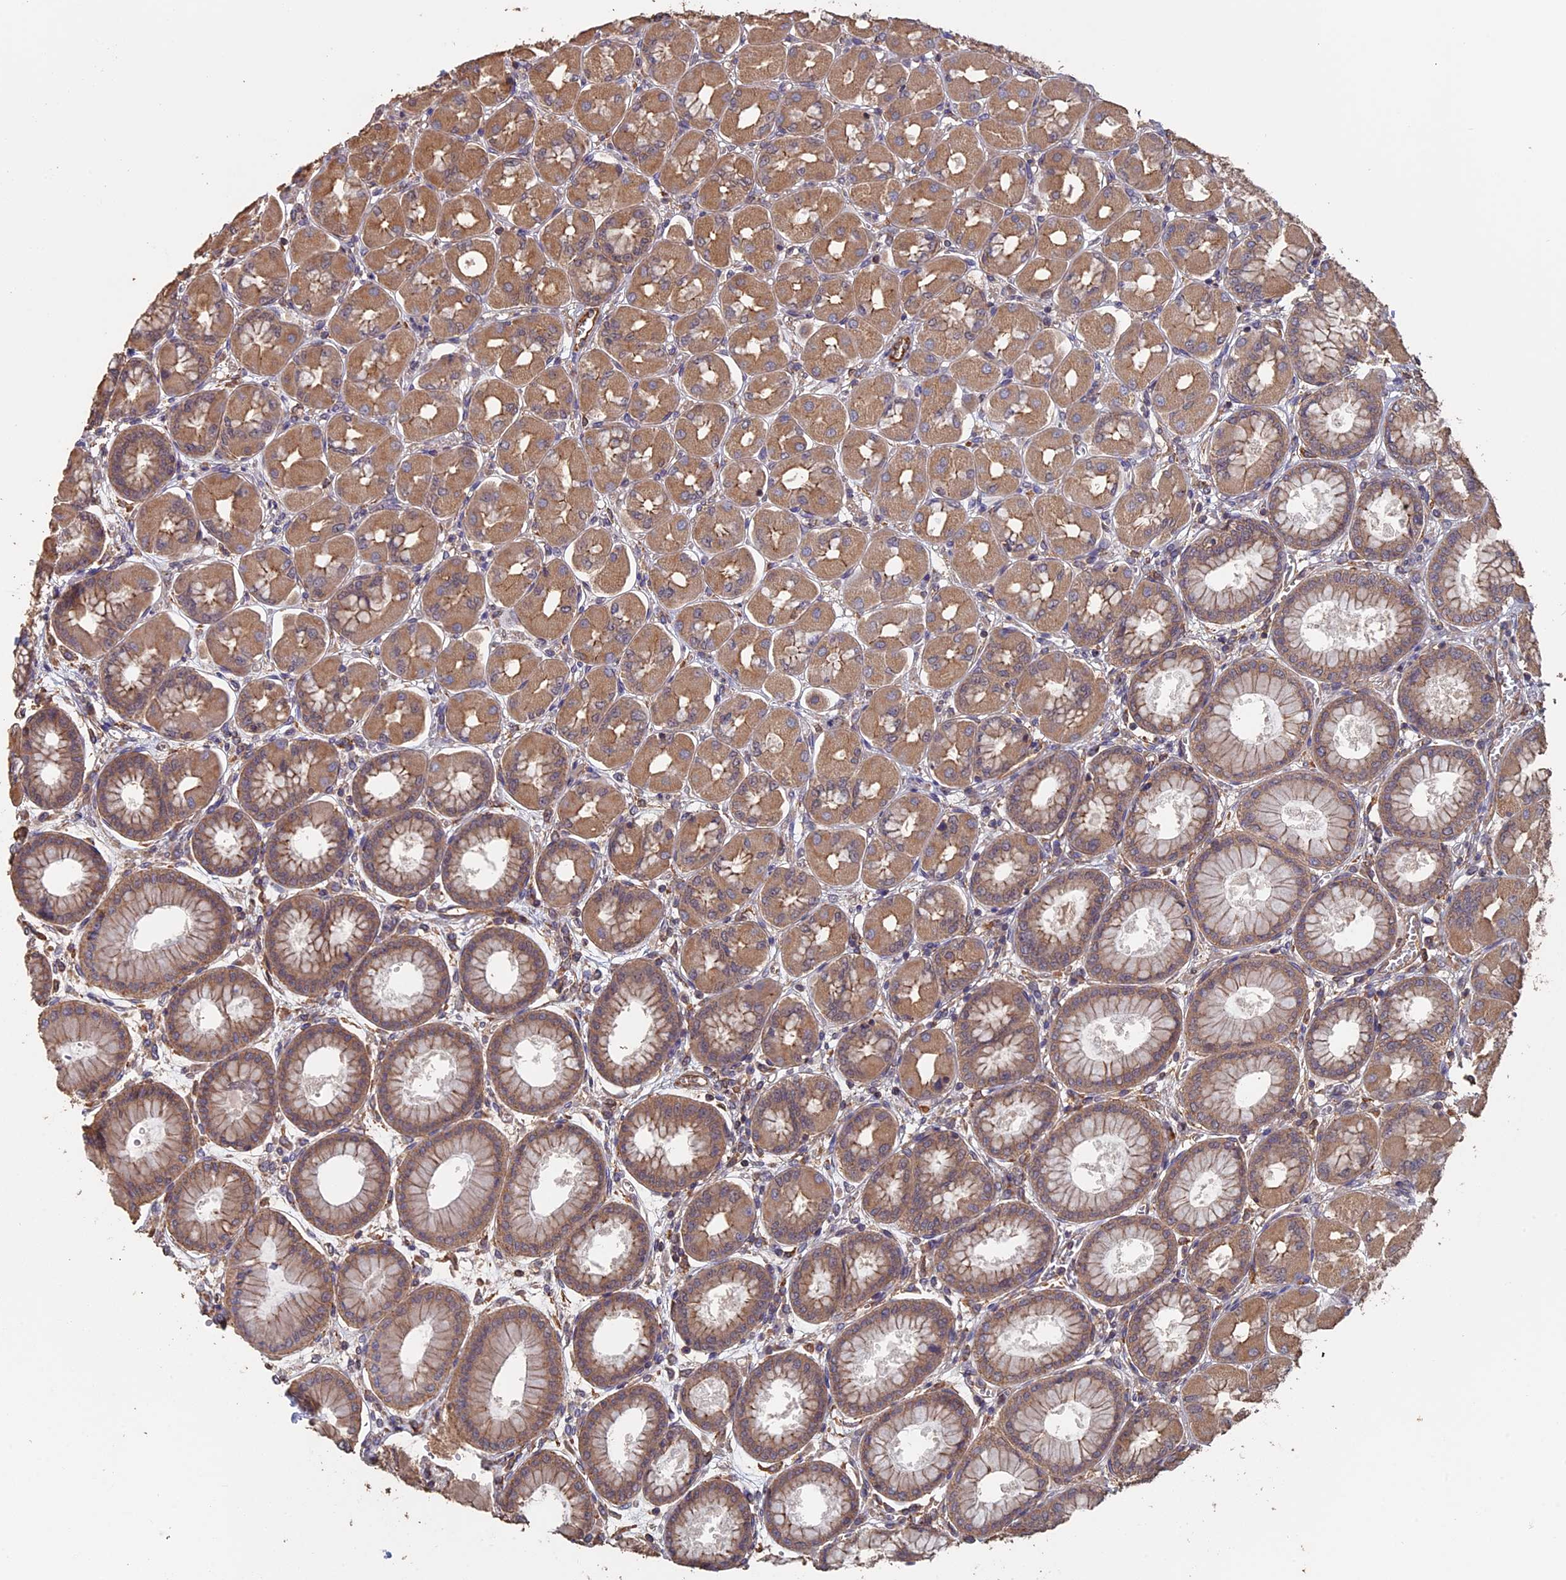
{"staining": {"intensity": "moderate", "quantity": ">75%", "location": "cytoplasmic/membranous"}, "tissue": "stomach", "cell_type": "Glandular cells", "image_type": "normal", "snomed": [{"axis": "morphology", "description": "Normal tissue, NOS"}, {"axis": "topography", "description": "Stomach, upper"}], "caption": "This is a photomicrograph of immunohistochemistry staining of normal stomach, which shows moderate positivity in the cytoplasmic/membranous of glandular cells.", "gene": "PIGQ", "patient": {"sex": "female", "age": 56}}